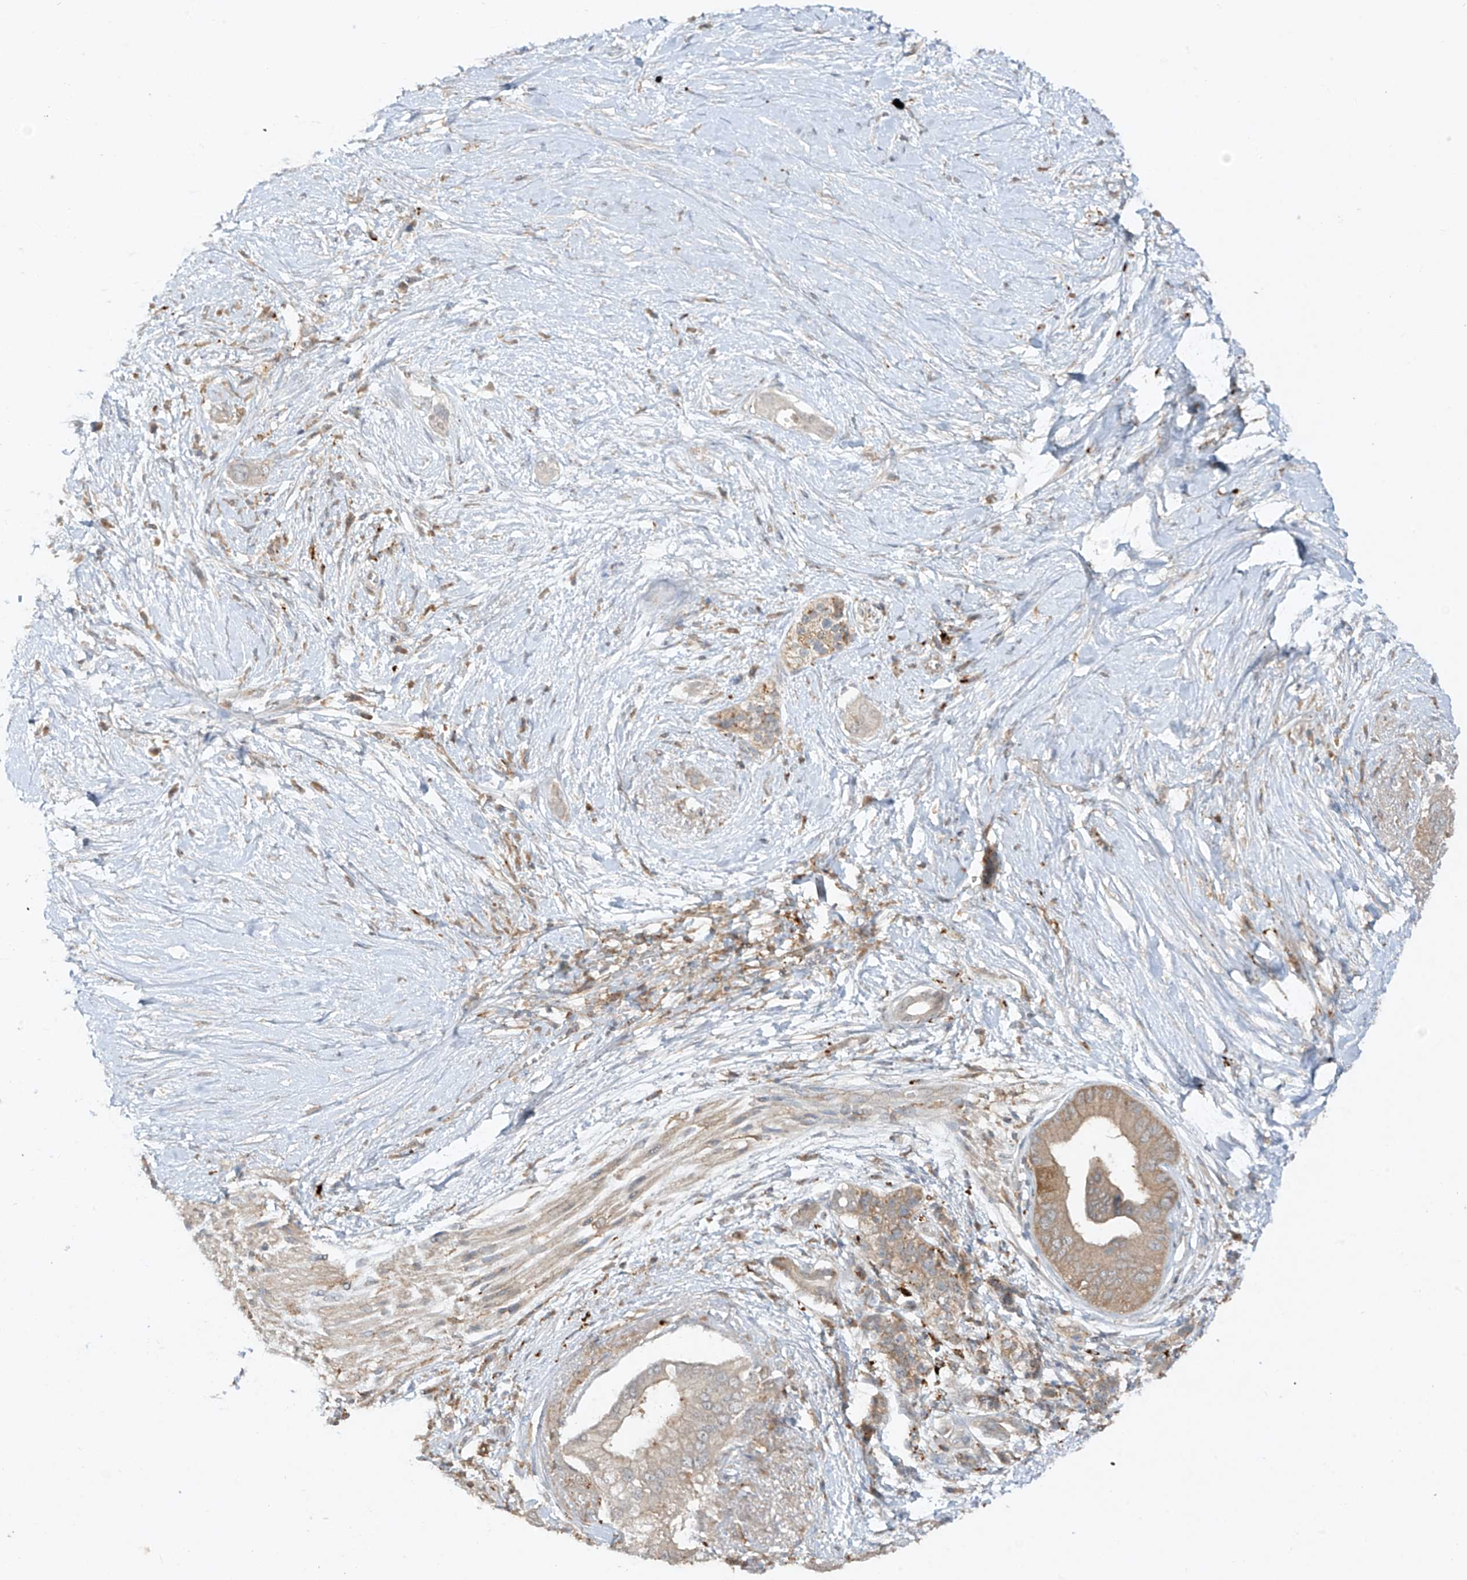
{"staining": {"intensity": "moderate", "quantity": "<25%", "location": "cytoplasmic/membranous"}, "tissue": "pancreatic cancer", "cell_type": "Tumor cells", "image_type": "cancer", "snomed": [{"axis": "morphology", "description": "Normal tissue, NOS"}, {"axis": "morphology", "description": "Adenocarcinoma, NOS"}, {"axis": "topography", "description": "Pancreas"}, {"axis": "topography", "description": "Peripheral nerve tissue"}], "caption": "Pancreatic cancer stained with DAB (3,3'-diaminobenzidine) immunohistochemistry exhibits low levels of moderate cytoplasmic/membranous positivity in about <25% of tumor cells. The staining was performed using DAB (3,3'-diaminobenzidine), with brown indicating positive protein expression. Nuclei are stained blue with hematoxylin.", "gene": "LDAH", "patient": {"sex": "male", "age": 59}}